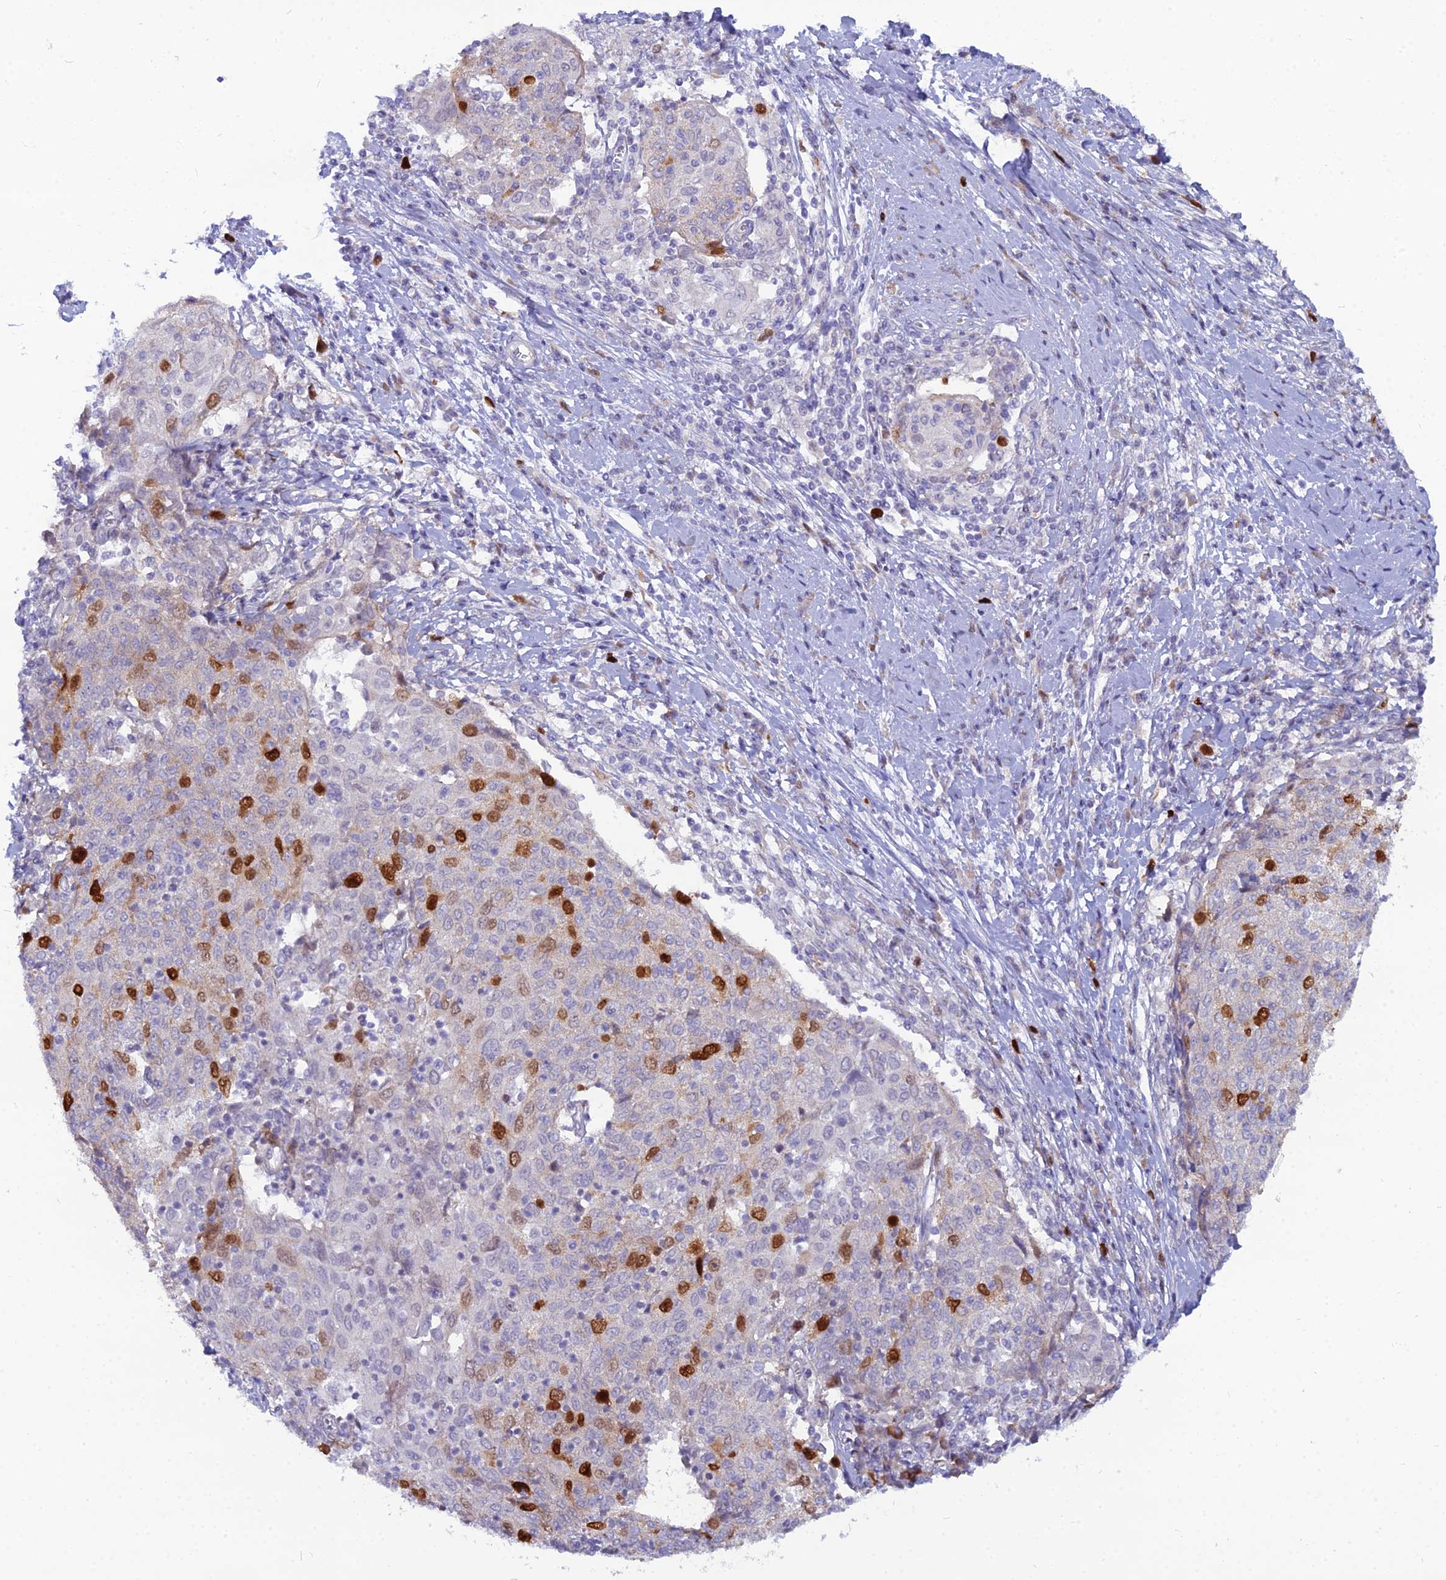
{"staining": {"intensity": "strong", "quantity": "<25%", "location": "nuclear"}, "tissue": "cervical cancer", "cell_type": "Tumor cells", "image_type": "cancer", "snomed": [{"axis": "morphology", "description": "Squamous cell carcinoma, NOS"}, {"axis": "topography", "description": "Cervix"}], "caption": "Protein analysis of cervical squamous cell carcinoma tissue reveals strong nuclear staining in about <25% of tumor cells.", "gene": "NUSAP1", "patient": {"sex": "female", "age": 52}}